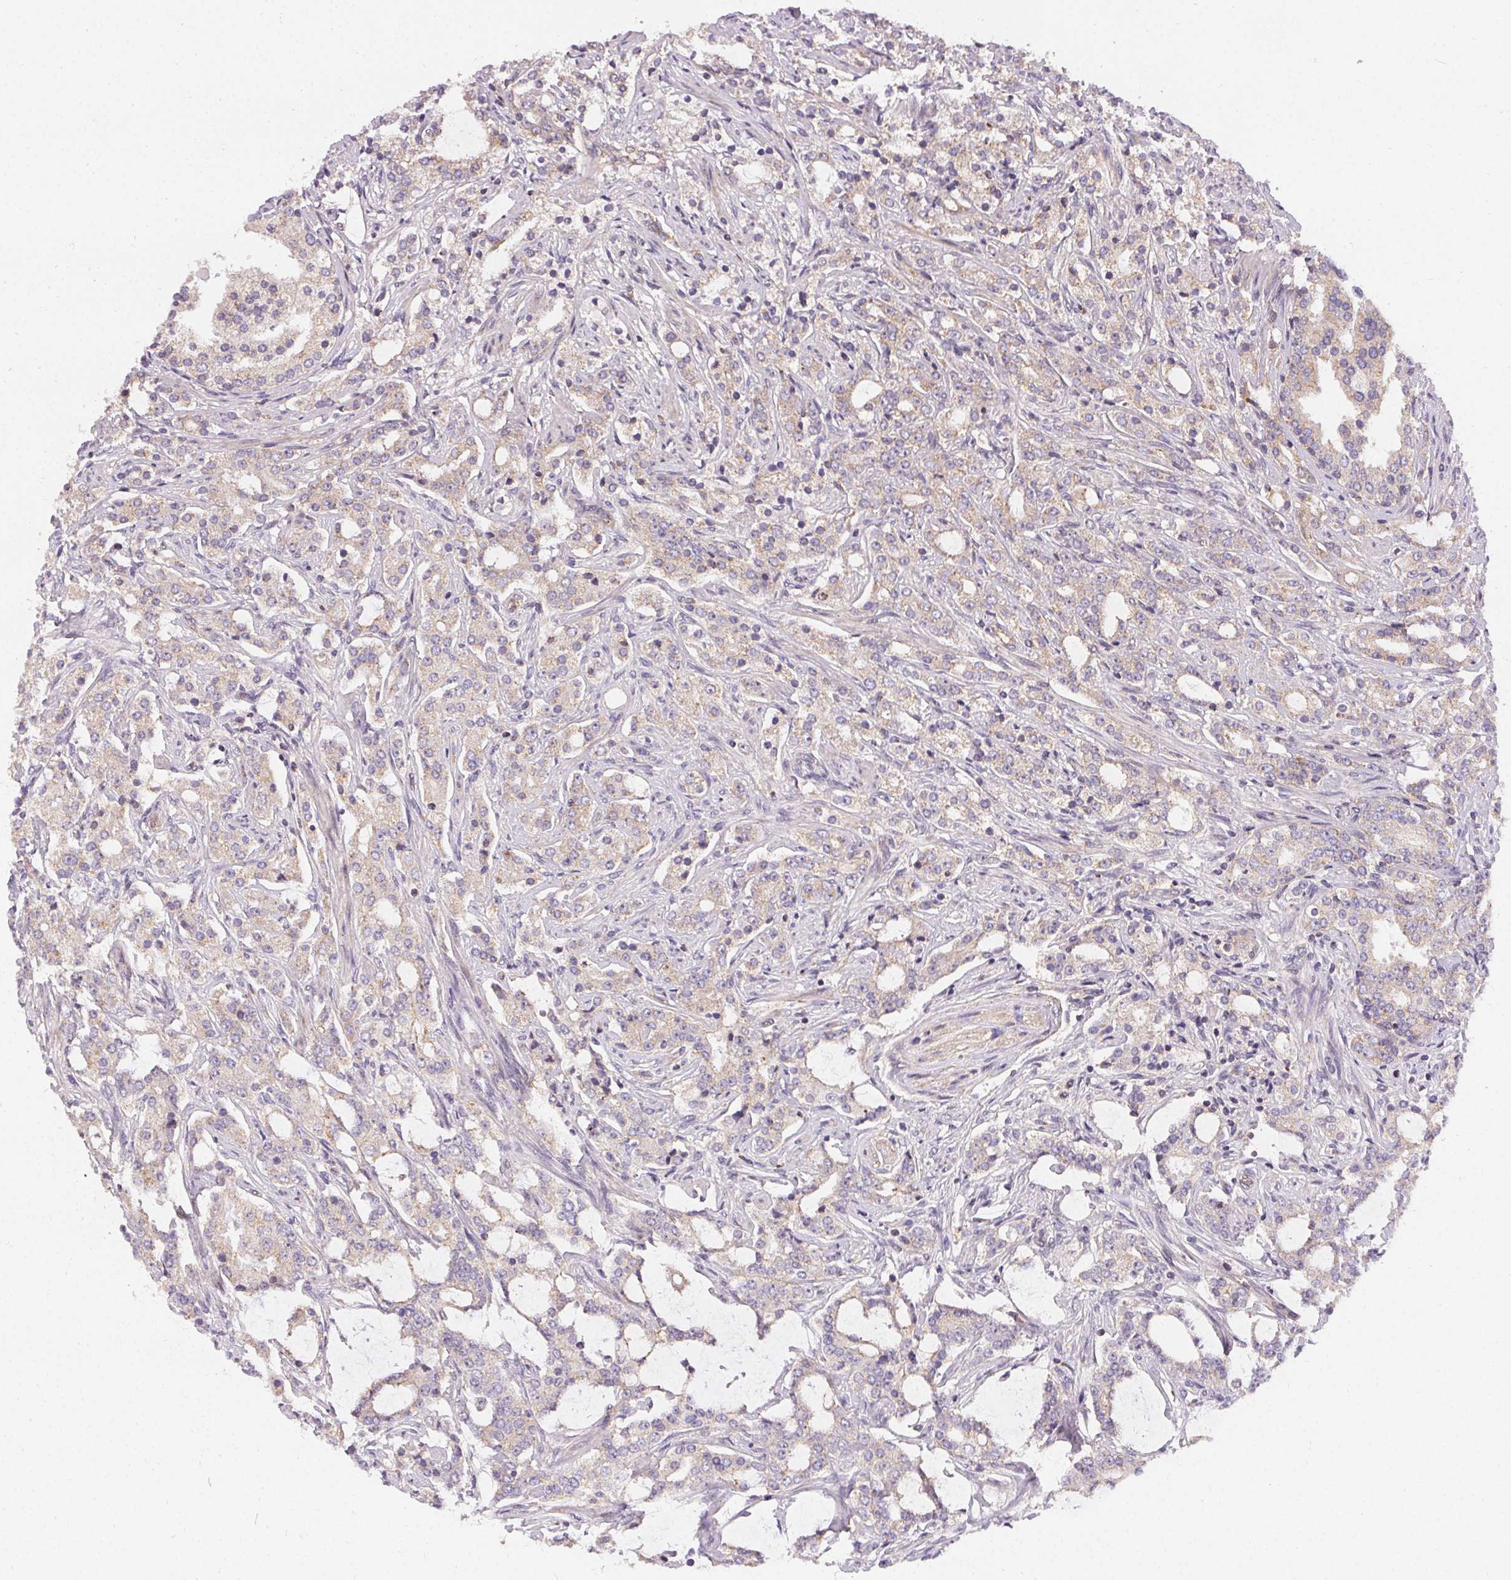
{"staining": {"intensity": "moderate", "quantity": "<25%", "location": "cytoplasmic/membranous"}, "tissue": "prostate cancer", "cell_type": "Tumor cells", "image_type": "cancer", "snomed": [{"axis": "morphology", "description": "Adenocarcinoma, Medium grade"}, {"axis": "topography", "description": "Prostate"}], "caption": "Immunohistochemistry of human prostate adenocarcinoma (medium-grade) exhibits low levels of moderate cytoplasmic/membranous staining in approximately <25% of tumor cells. (Brightfield microscopy of DAB IHC at high magnification).", "gene": "APLP1", "patient": {"sex": "male", "age": 57}}